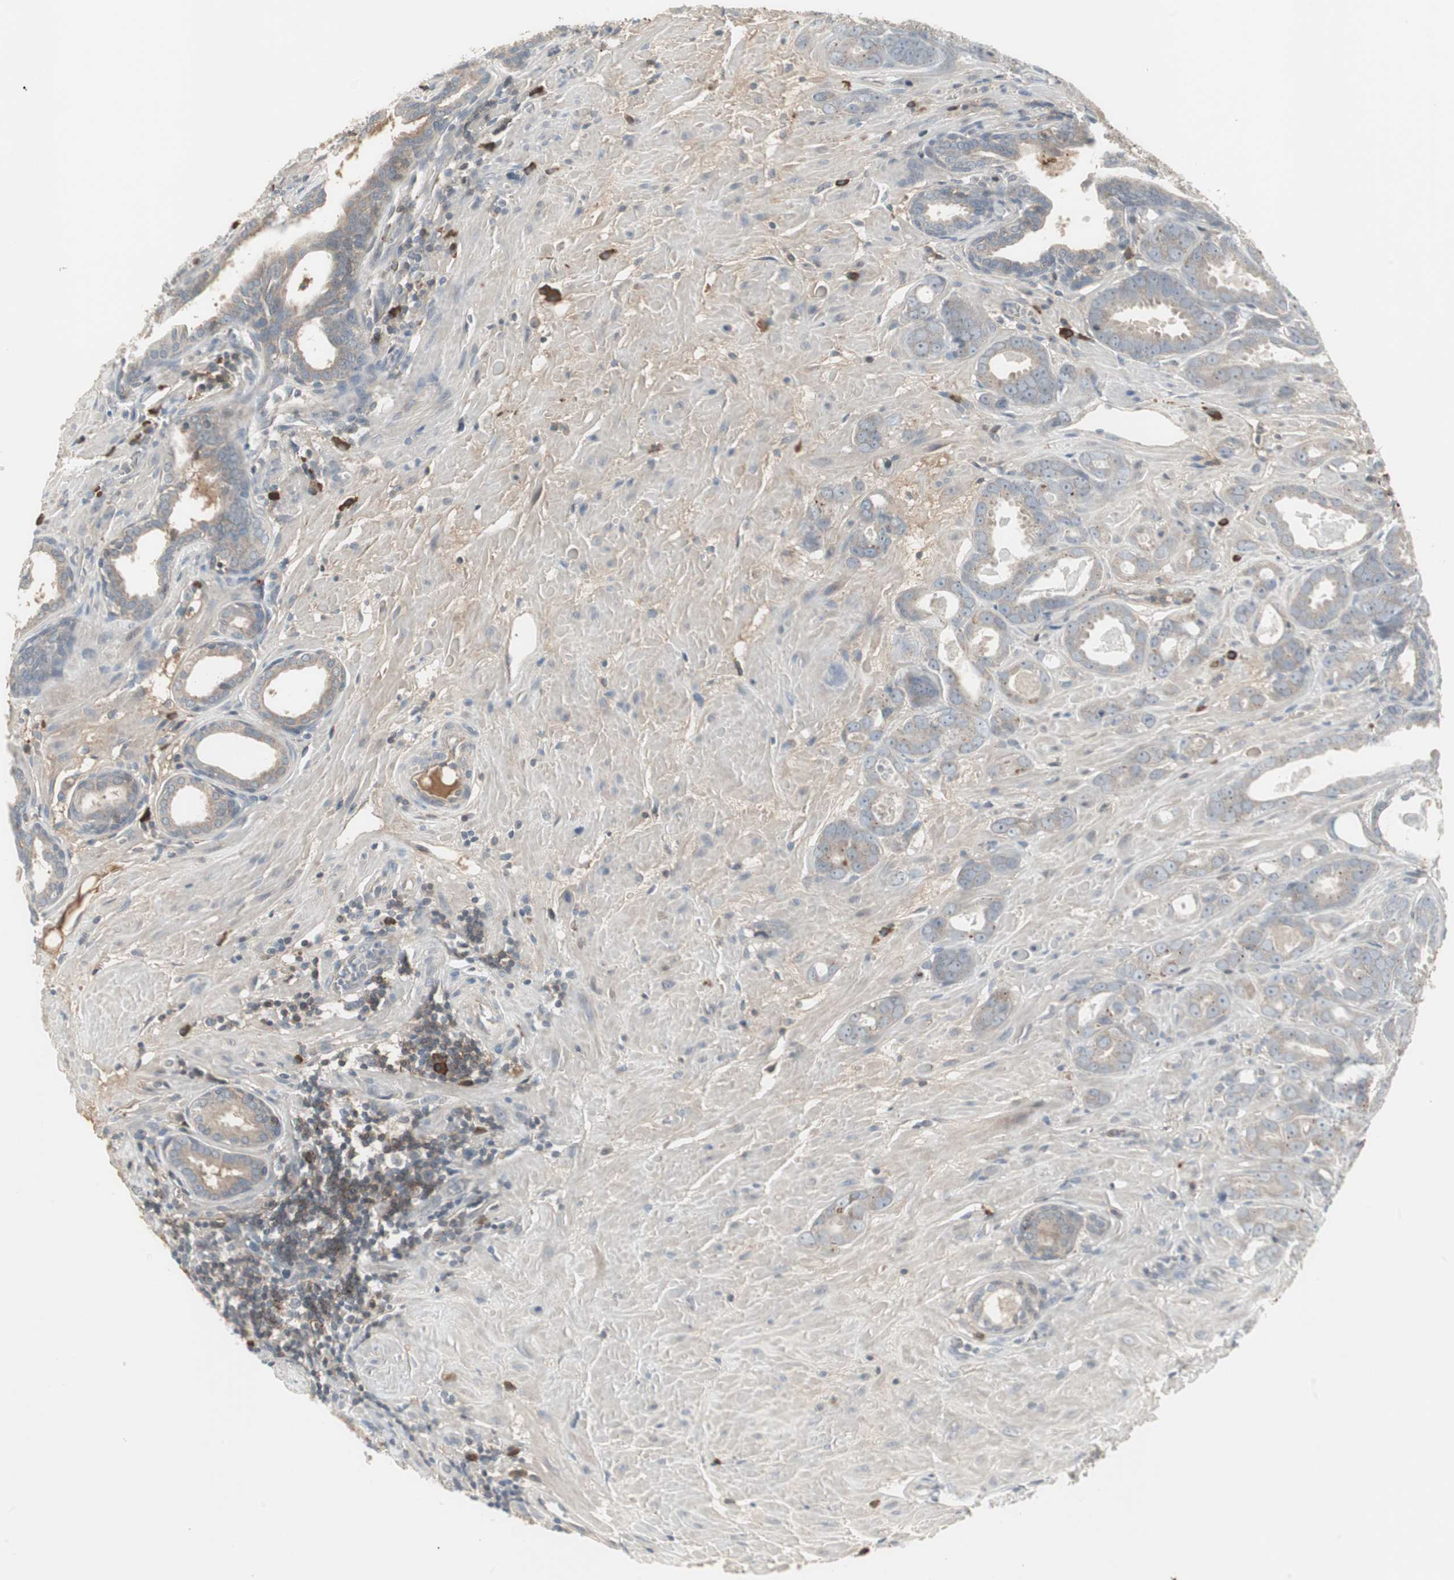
{"staining": {"intensity": "weak", "quantity": "25%-75%", "location": "cytoplasmic/membranous"}, "tissue": "prostate cancer", "cell_type": "Tumor cells", "image_type": "cancer", "snomed": [{"axis": "morphology", "description": "Adenocarcinoma, Low grade"}, {"axis": "topography", "description": "Prostate"}], "caption": "An immunohistochemistry (IHC) photomicrograph of neoplastic tissue is shown. Protein staining in brown labels weak cytoplasmic/membranous positivity in prostate cancer (adenocarcinoma (low-grade)) within tumor cells.", "gene": "ZSCAN32", "patient": {"sex": "male", "age": 57}}